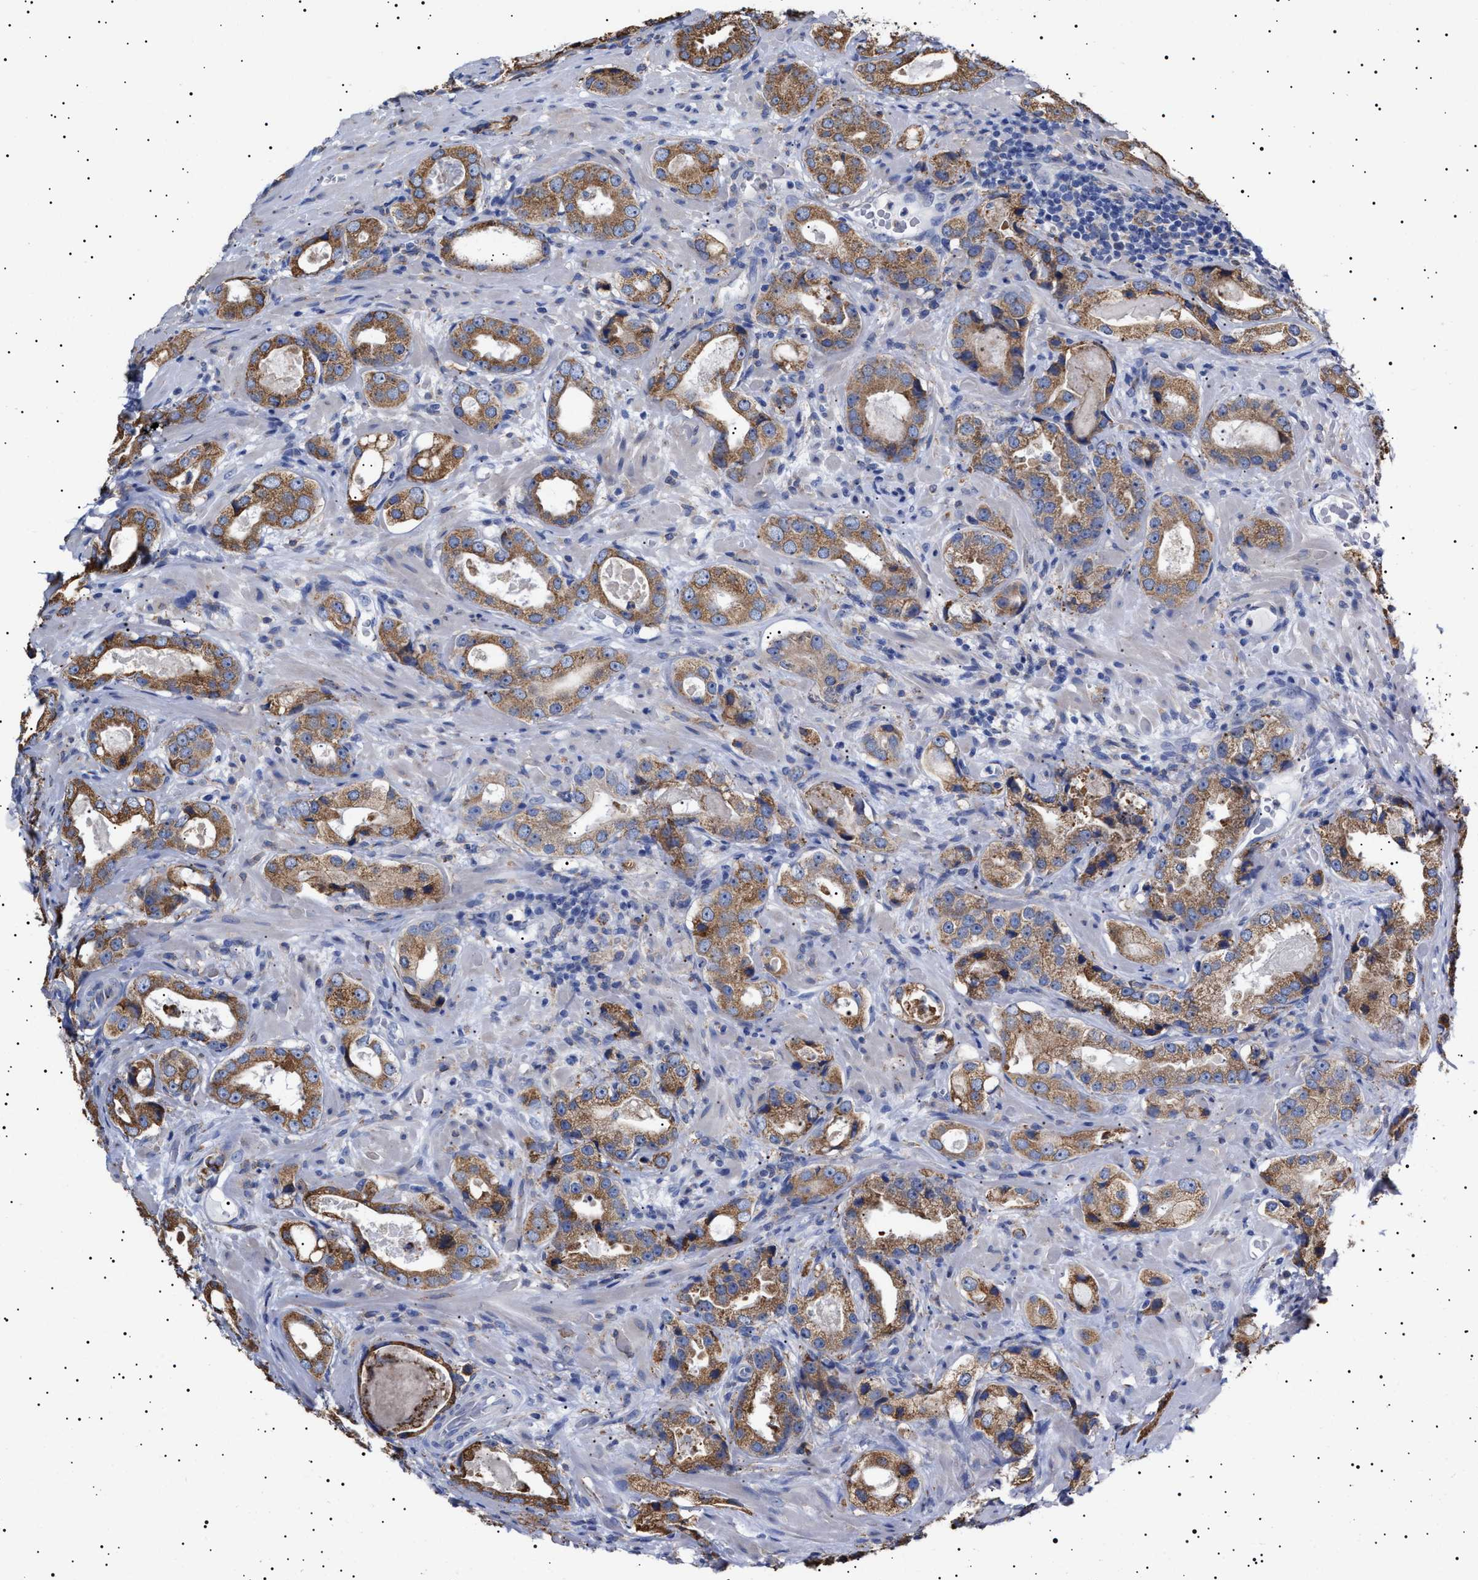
{"staining": {"intensity": "moderate", "quantity": ">75%", "location": "cytoplasmic/membranous"}, "tissue": "prostate cancer", "cell_type": "Tumor cells", "image_type": "cancer", "snomed": [{"axis": "morphology", "description": "Adenocarcinoma, High grade"}, {"axis": "topography", "description": "Prostate"}], "caption": "Protein analysis of prostate cancer (high-grade adenocarcinoma) tissue shows moderate cytoplasmic/membranous staining in approximately >75% of tumor cells.", "gene": "ERCC6L2", "patient": {"sex": "male", "age": 63}}